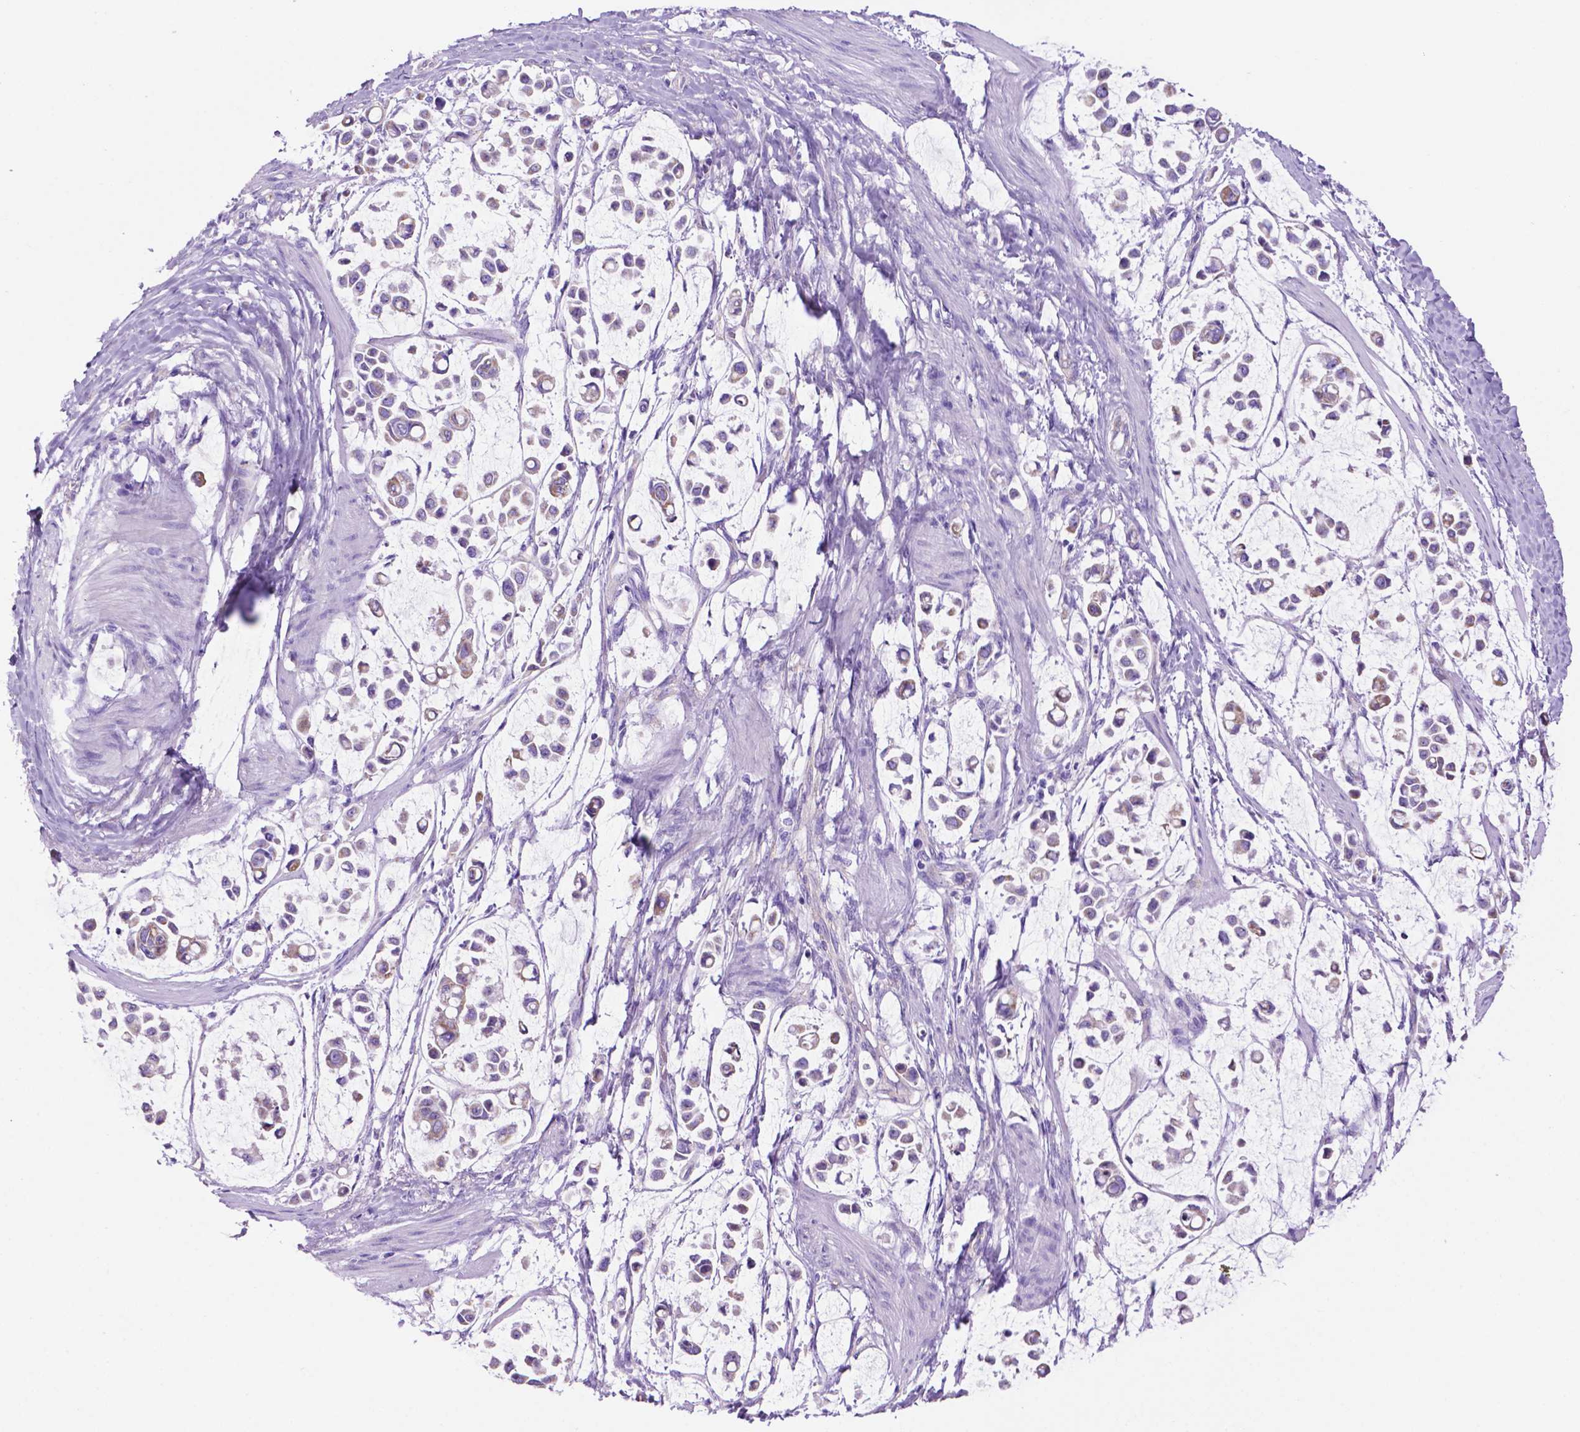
{"staining": {"intensity": "negative", "quantity": "none", "location": "none"}, "tissue": "stomach cancer", "cell_type": "Tumor cells", "image_type": "cancer", "snomed": [{"axis": "morphology", "description": "Adenocarcinoma, NOS"}, {"axis": "topography", "description": "Stomach"}], "caption": "The image displays no staining of tumor cells in stomach cancer (adenocarcinoma).", "gene": "TMEM121B", "patient": {"sex": "male", "age": 82}}